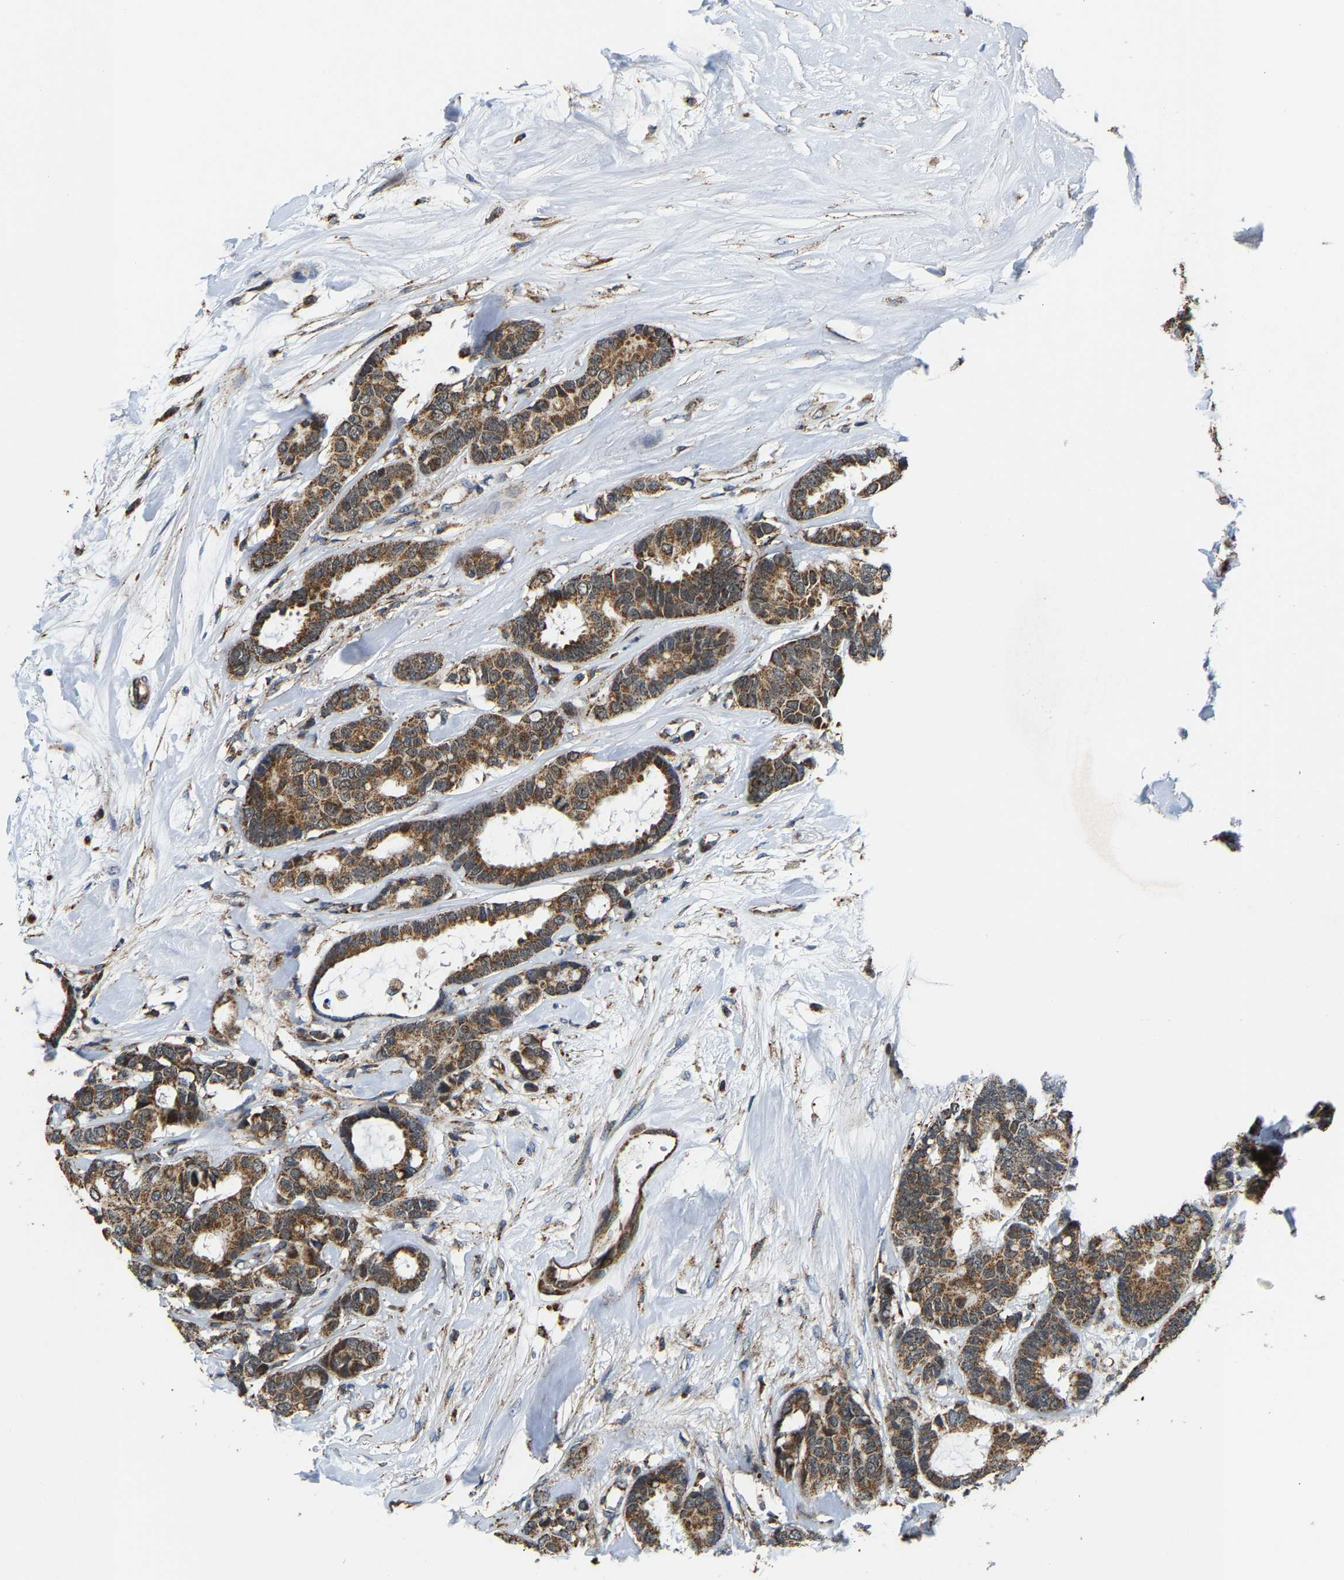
{"staining": {"intensity": "moderate", "quantity": ">75%", "location": "cytoplasmic/membranous"}, "tissue": "breast cancer", "cell_type": "Tumor cells", "image_type": "cancer", "snomed": [{"axis": "morphology", "description": "Duct carcinoma"}, {"axis": "topography", "description": "Breast"}], "caption": "IHC (DAB (3,3'-diaminobenzidine)) staining of breast cancer (intraductal carcinoma) exhibits moderate cytoplasmic/membranous protein staining in about >75% of tumor cells.", "gene": "GIMAP7", "patient": {"sex": "female", "age": 87}}